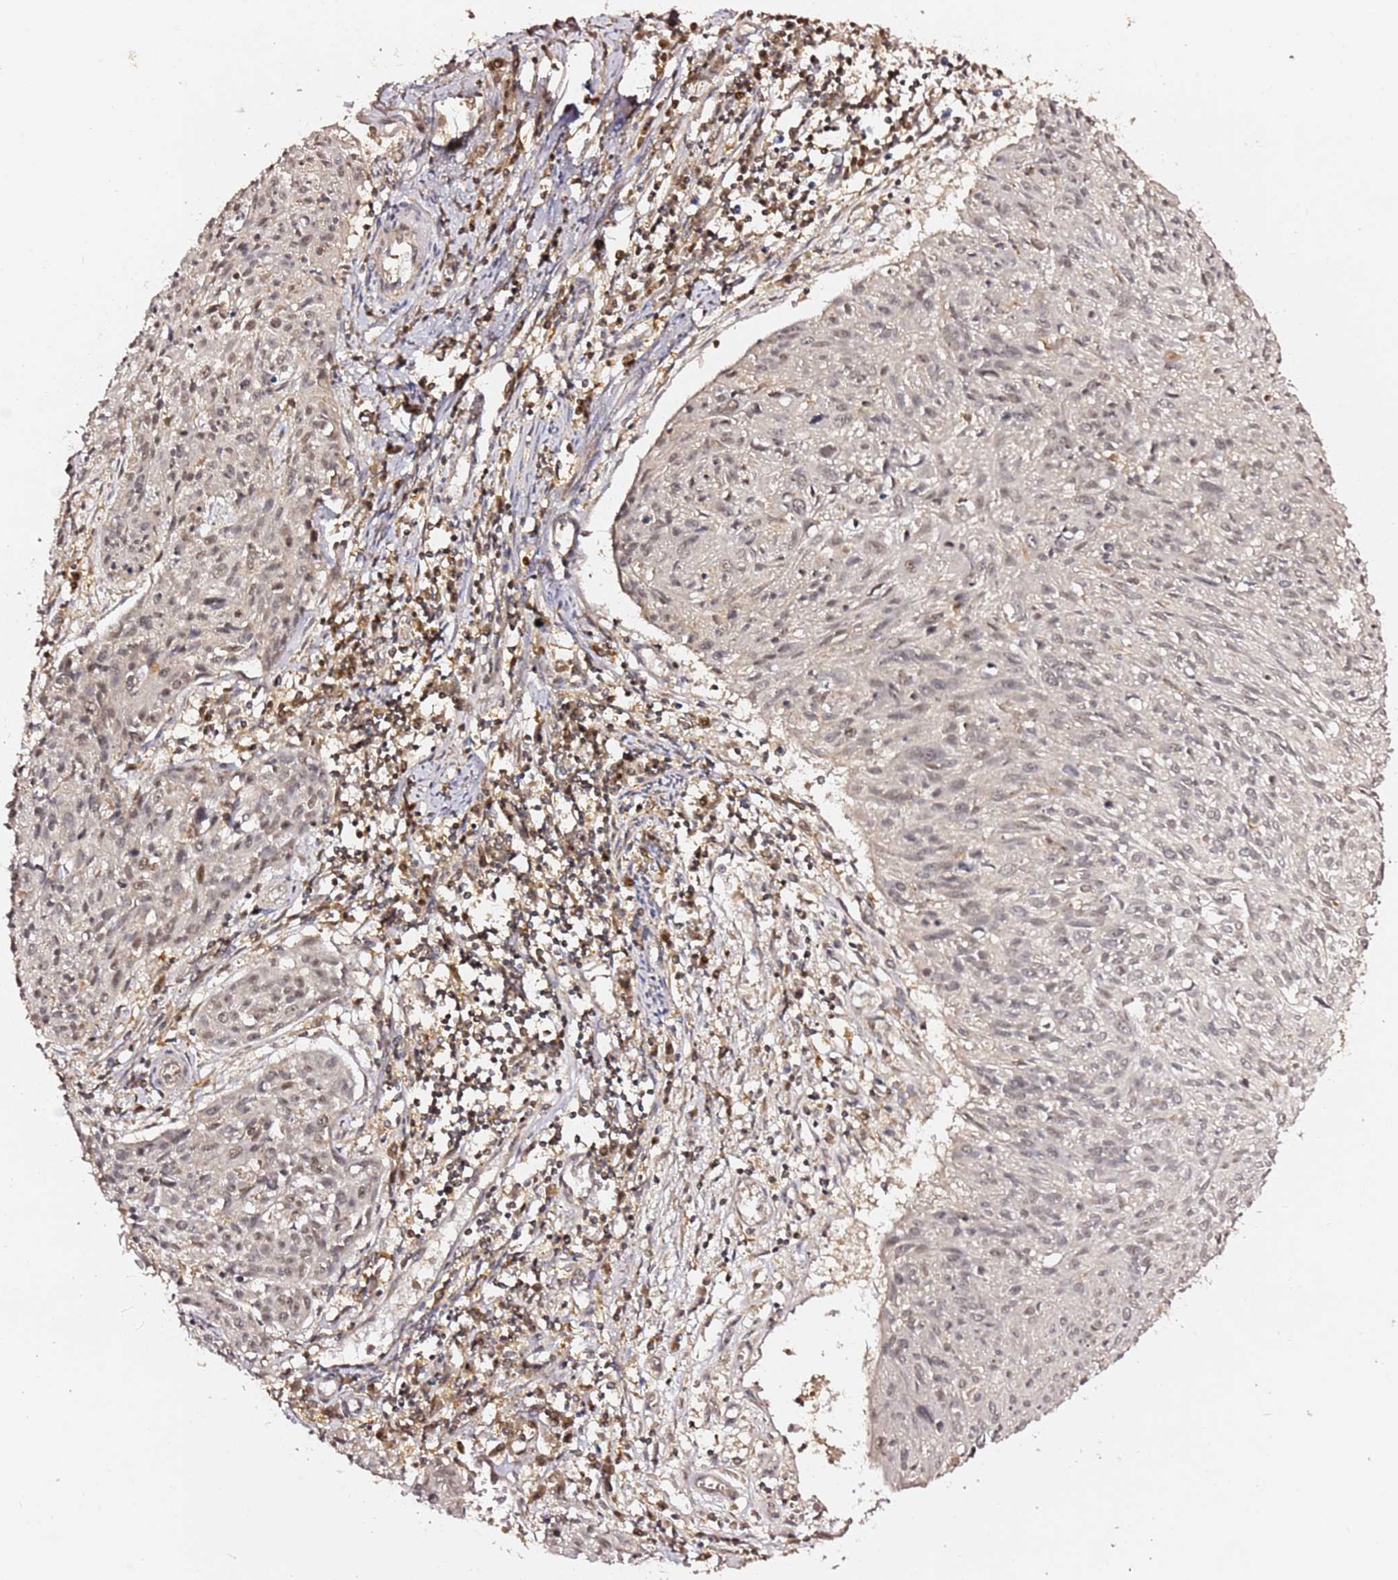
{"staining": {"intensity": "weak", "quantity": ">75%", "location": "nuclear"}, "tissue": "cervical cancer", "cell_type": "Tumor cells", "image_type": "cancer", "snomed": [{"axis": "morphology", "description": "Squamous cell carcinoma, NOS"}, {"axis": "topography", "description": "Cervix"}], "caption": "Immunohistochemical staining of human cervical cancer reveals low levels of weak nuclear protein expression in about >75% of tumor cells.", "gene": "OR5V1", "patient": {"sex": "female", "age": 51}}